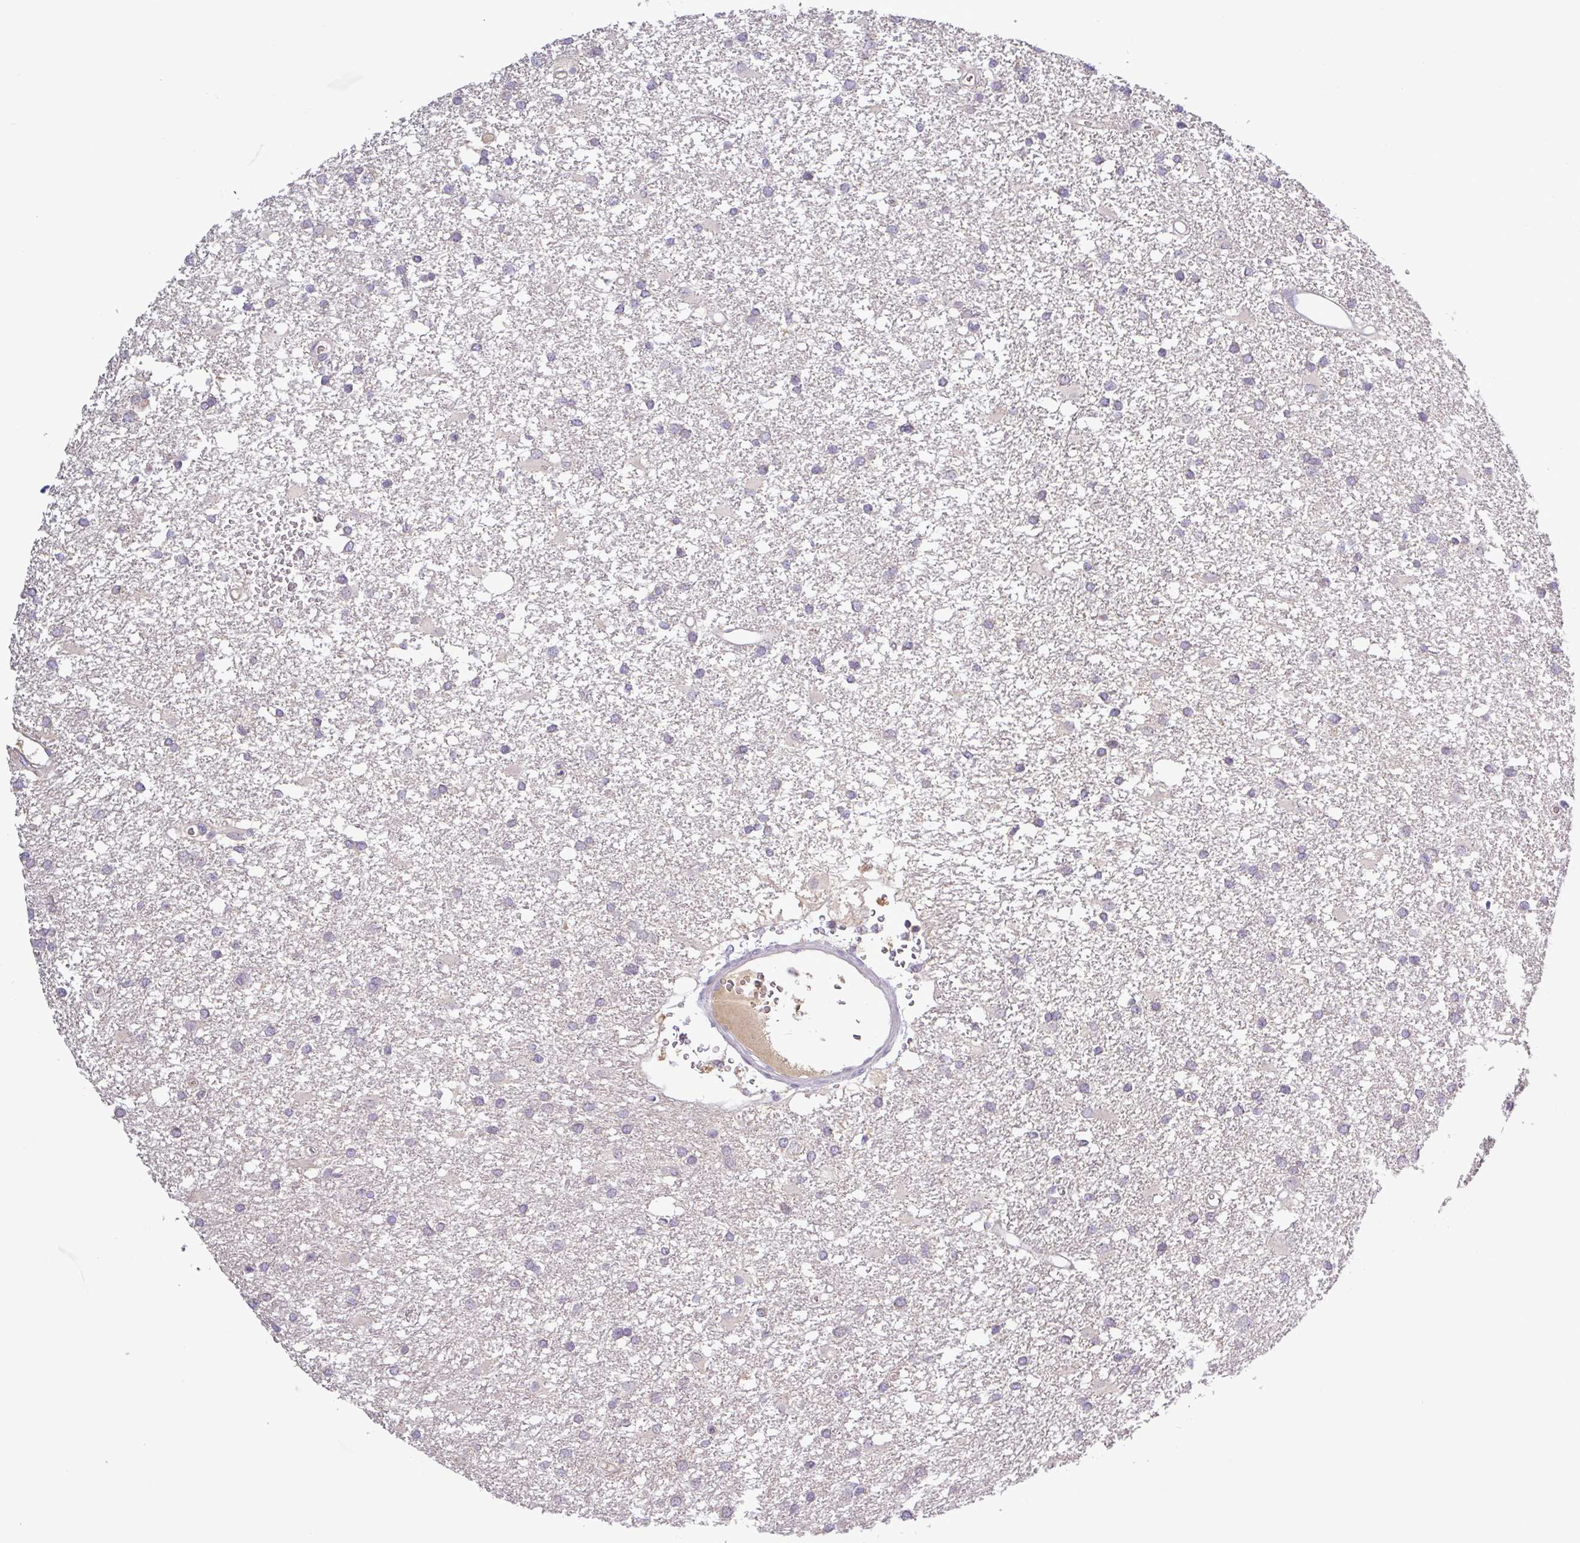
{"staining": {"intensity": "negative", "quantity": "none", "location": "none"}, "tissue": "glioma", "cell_type": "Tumor cells", "image_type": "cancer", "snomed": [{"axis": "morphology", "description": "Glioma, malignant, High grade"}, {"axis": "topography", "description": "Brain"}], "caption": "IHC image of neoplastic tissue: human malignant high-grade glioma stained with DAB (3,3'-diaminobenzidine) exhibits no significant protein staining in tumor cells. Brightfield microscopy of immunohistochemistry (IHC) stained with DAB (3,3'-diaminobenzidine) (brown) and hematoxylin (blue), captured at high magnification.", "gene": "SFTPB", "patient": {"sex": "male", "age": 48}}